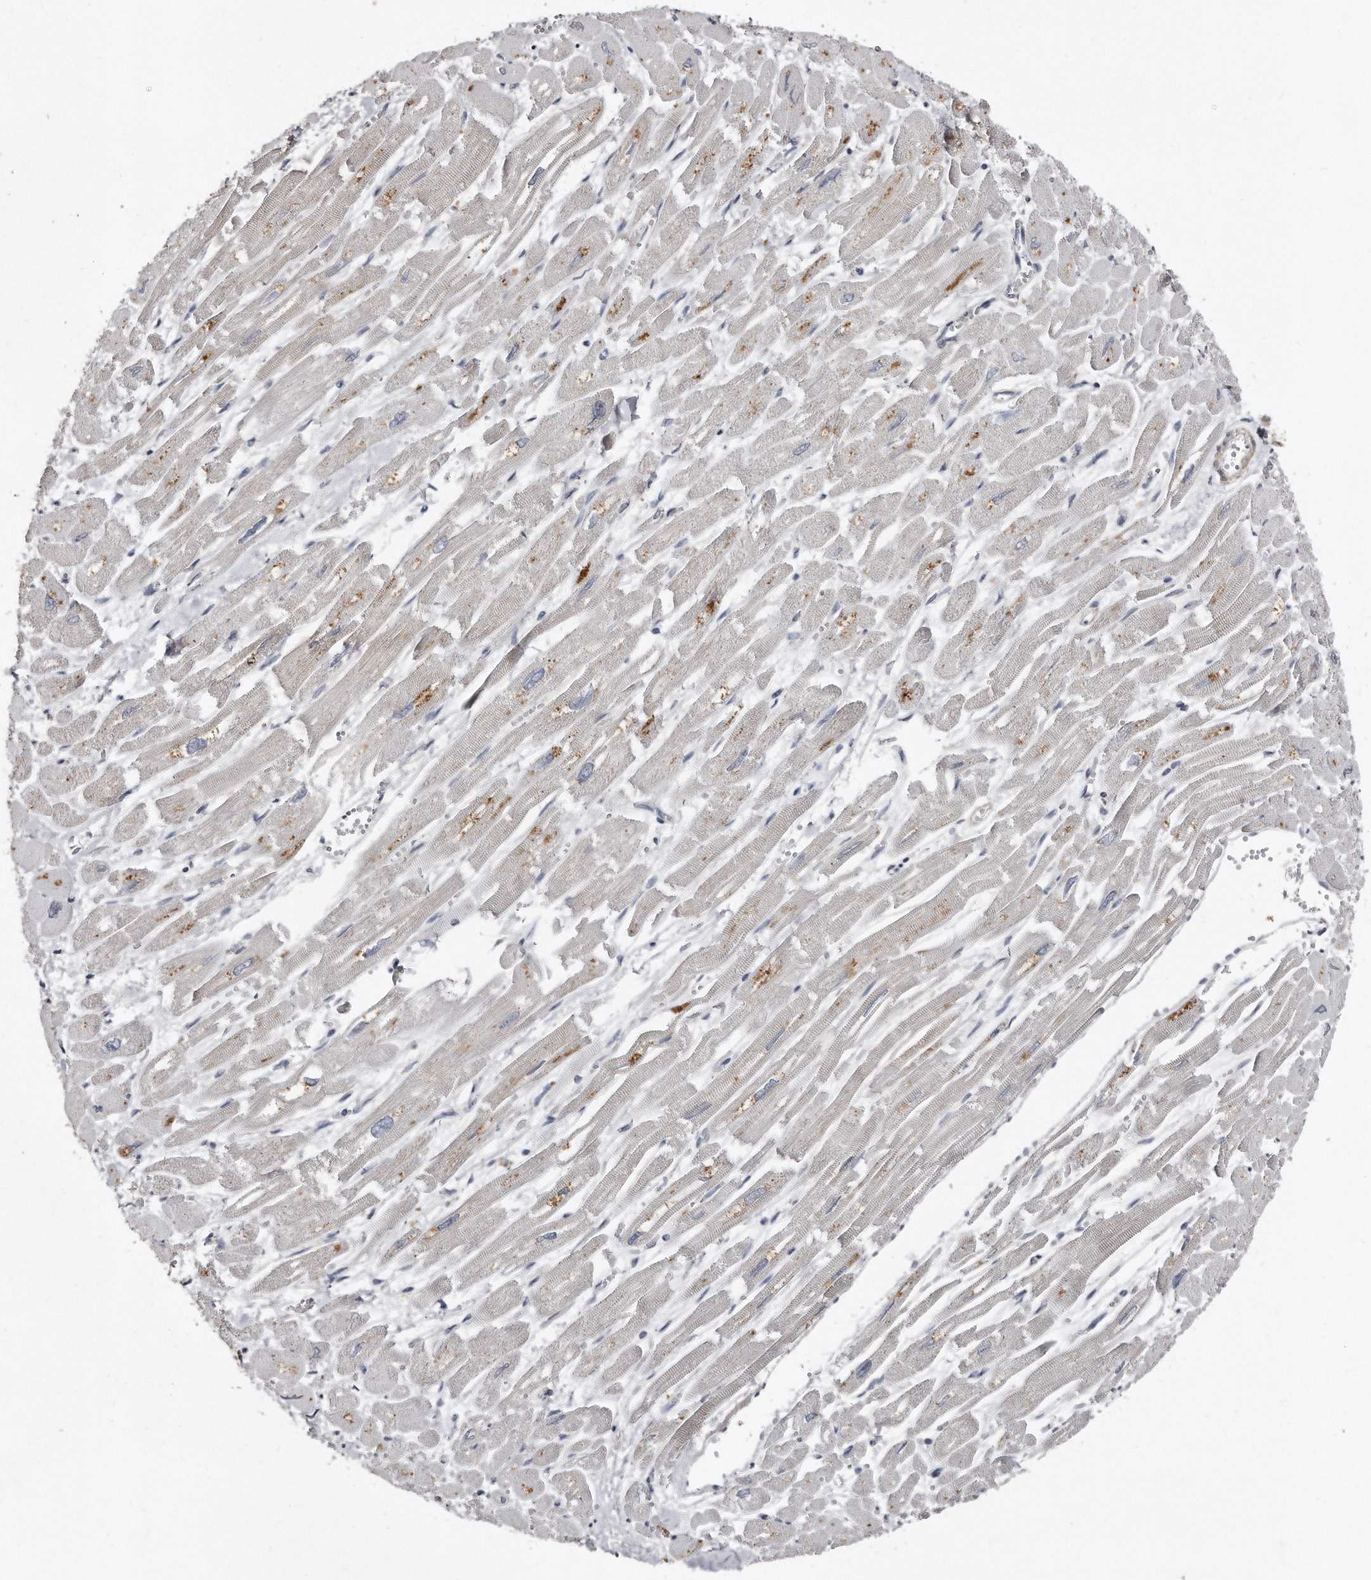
{"staining": {"intensity": "negative", "quantity": "none", "location": "none"}, "tissue": "heart muscle", "cell_type": "Cardiomyocytes", "image_type": "normal", "snomed": [{"axis": "morphology", "description": "Normal tissue, NOS"}, {"axis": "topography", "description": "Heart"}], "caption": "This is an IHC photomicrograph of unremarkable heart muscle. There is no expression in cardiomyocytes.", "gene": "LMOD1", "patient": {"sex": "male", "age": 54}}